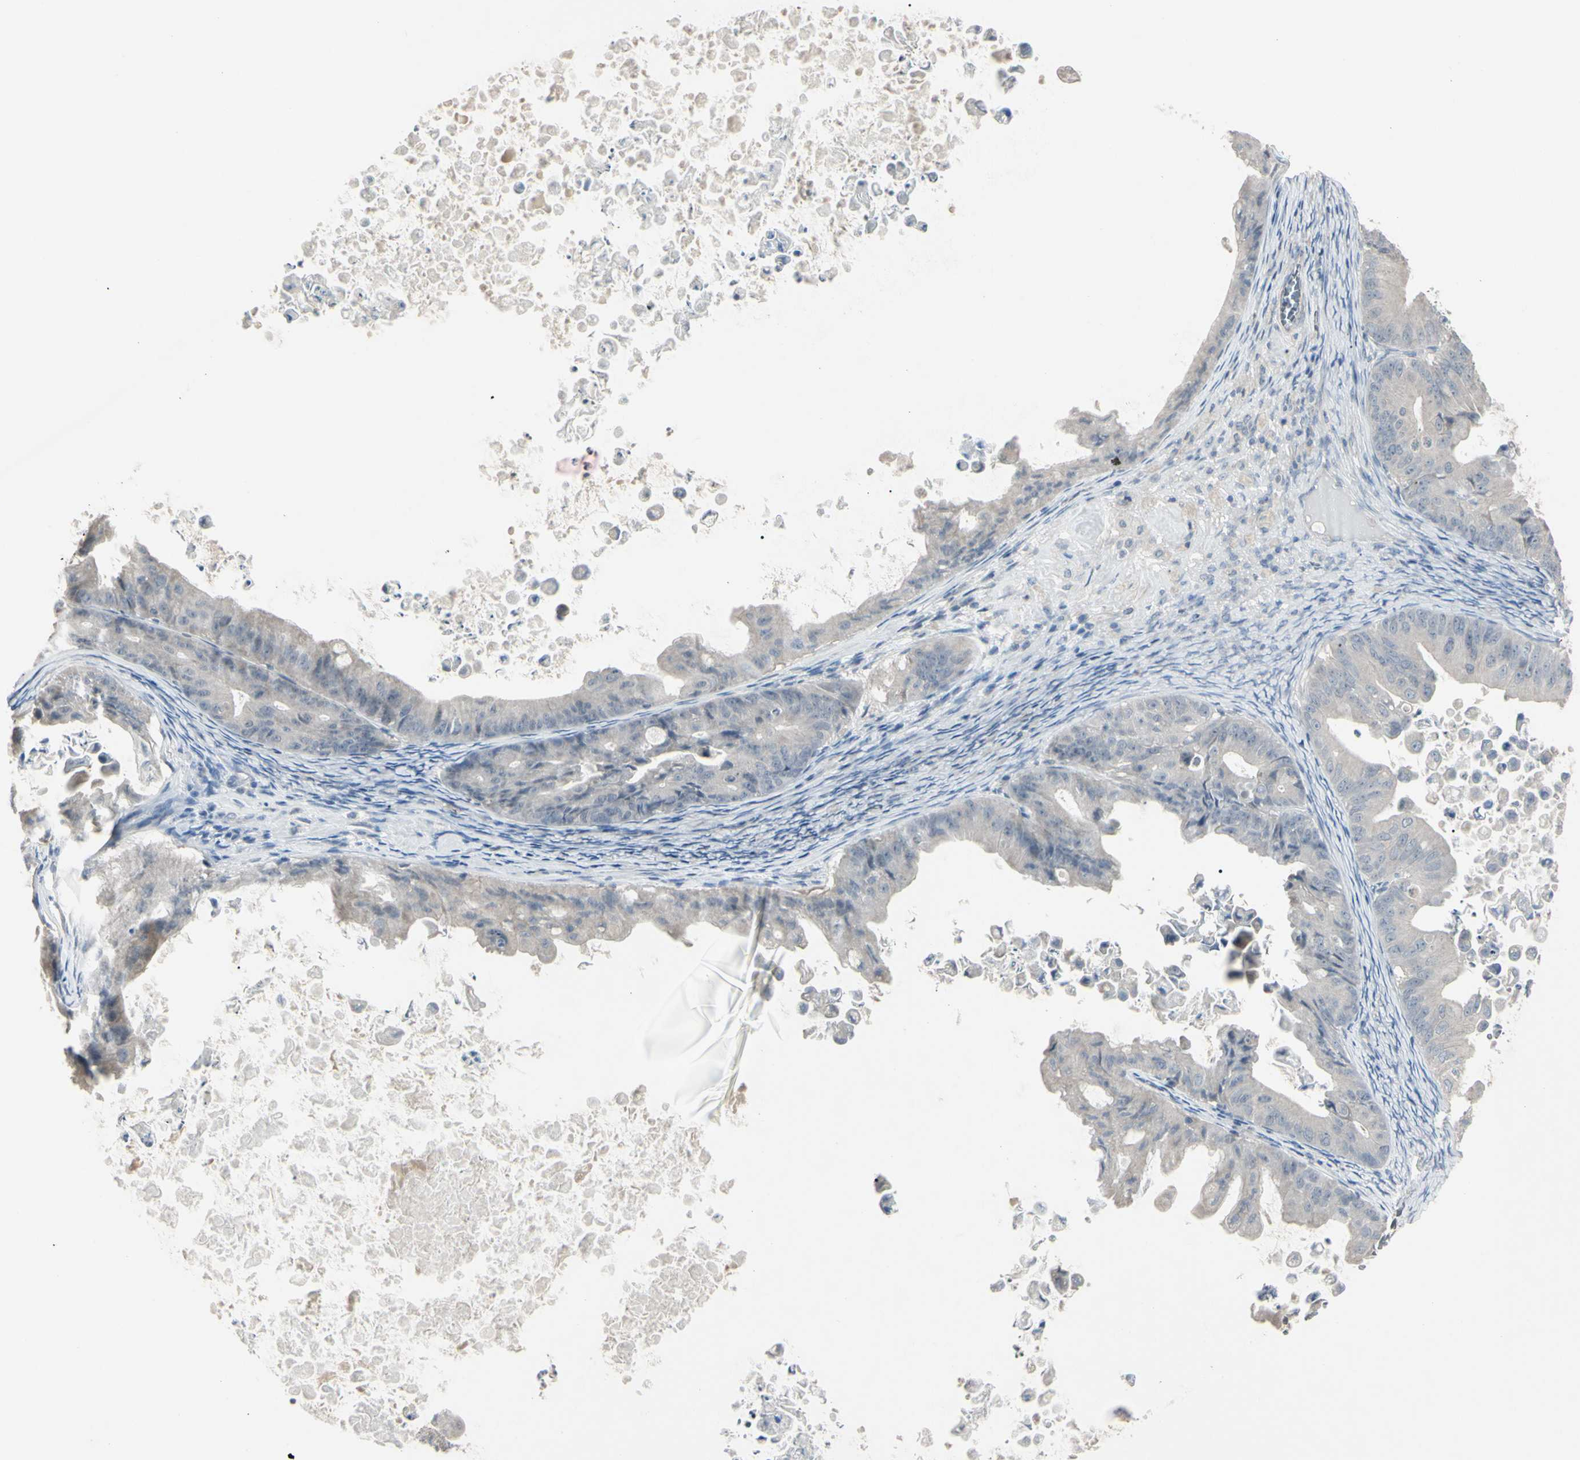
{"staining": {"intensity": "weak", "quantity": ">75%", "location": "cytoplasmic/membranous"}, "tissue": "ovarian cancer", "cell_type": "Tumor cells", "image_type": "cancer", "snomed": [{"axis": "morphology", "description": "Cystadenocarcinoma, mucinous, NOS"}, {"axis": "topography", "description": "Ovary"}], "caption": "Tumor cells display weak cytoplasmic/membranous staining in approximately >75% of cells in mucinous cystadenocarcinoma (ovarian).", "gene": "PIAS4", "patient": {"sex": "female", "age": 37}}